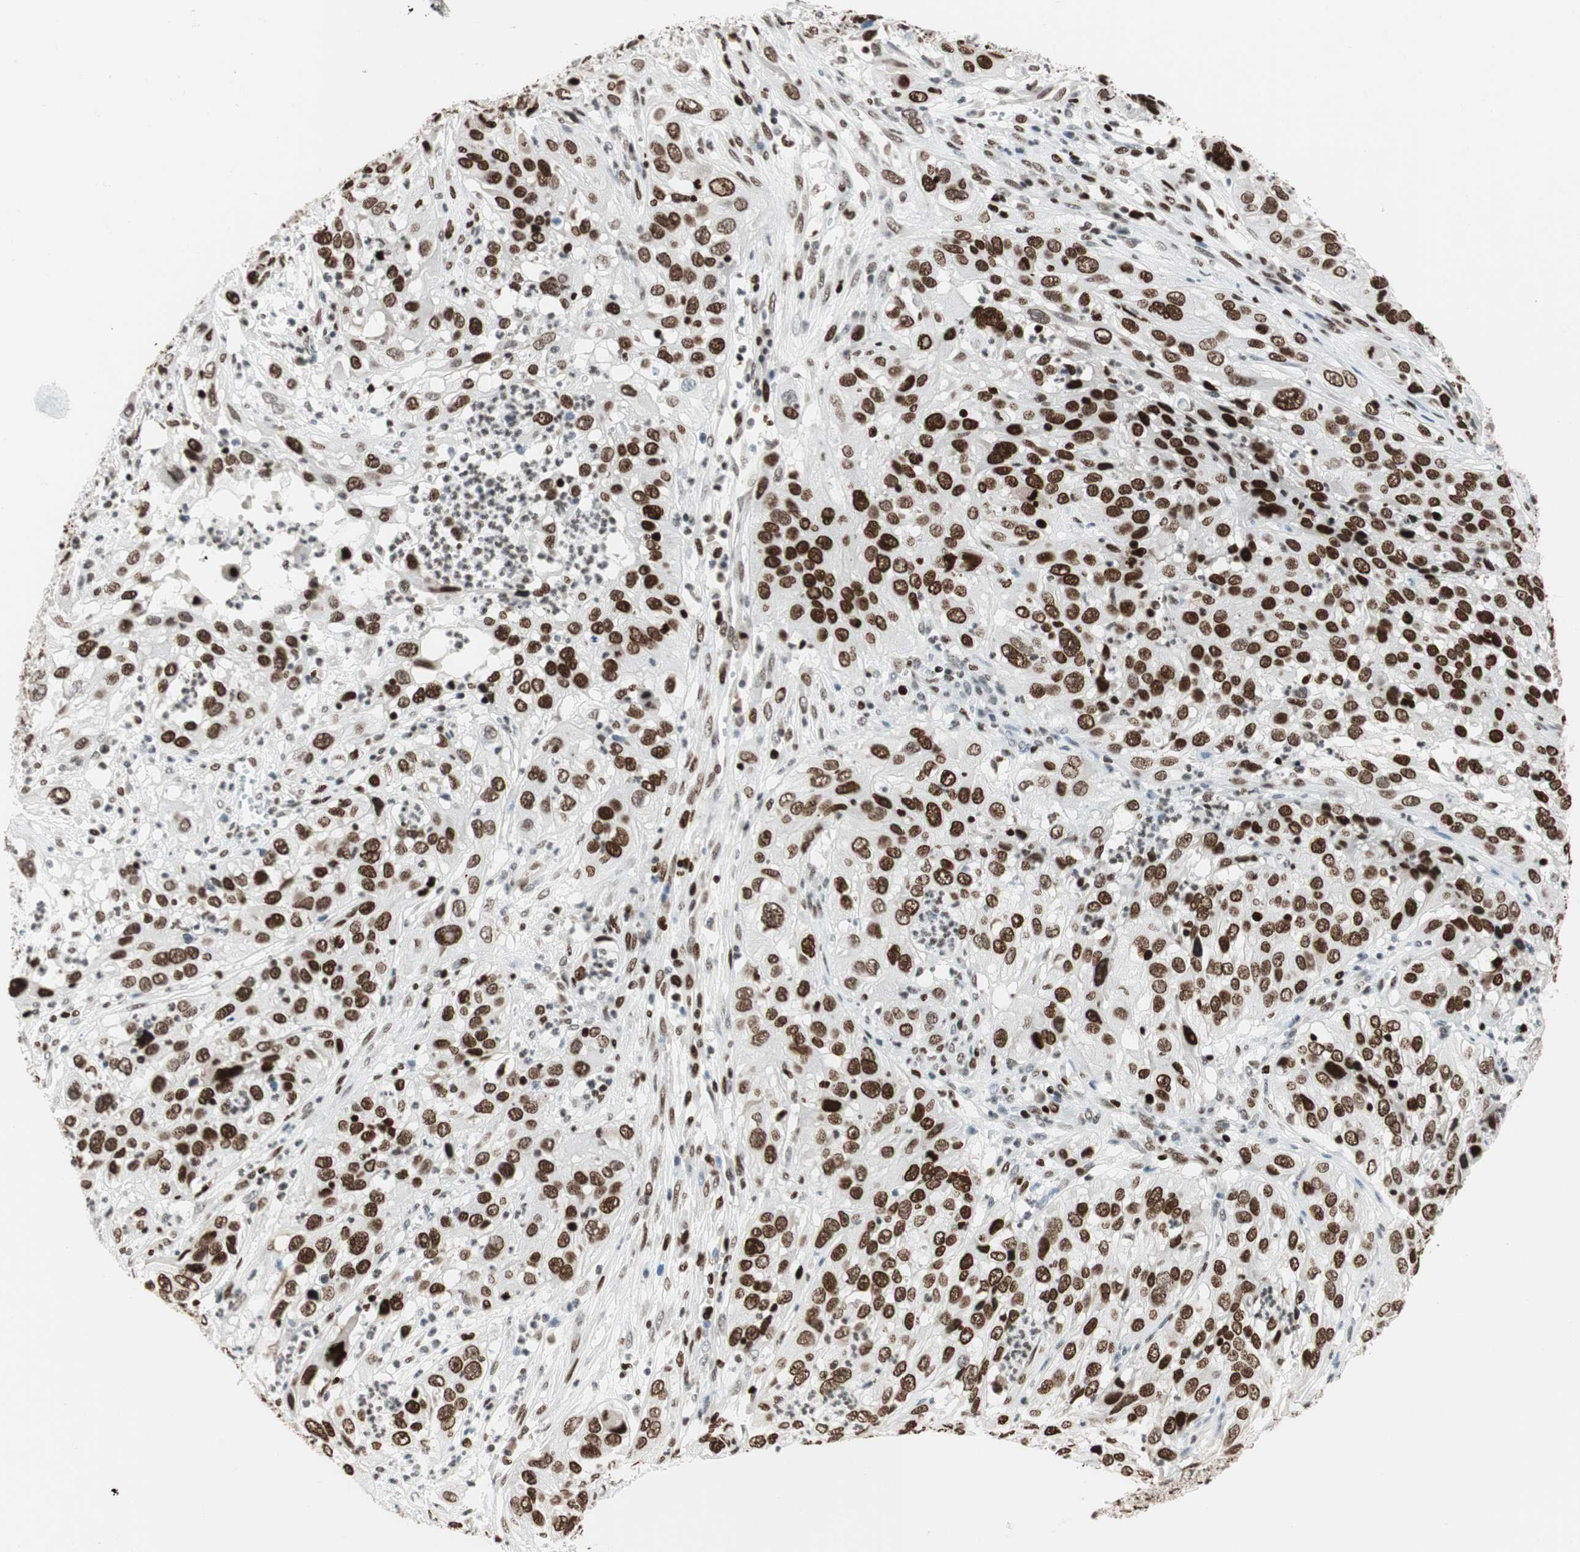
{"staining": {"intensity": "strong", "quantity": ">75%", "location": "nuclear"}, "tissue": "cervical cancer", "cell_type": "Tumor cells", "image_type": "cancer", "snomed": [{"axis": "morphology", "description": "Squamous cell carcinoma, NOS"}, {"axis": "topography", "description": "Cervix"}], "caption": "Squamous cell carcinoma (cervical) tissue reveals strong nuclear staining in approximately >75% of tumor cells", "gene": "EZH2", "patient": {"sex": "female", "age": 32}}